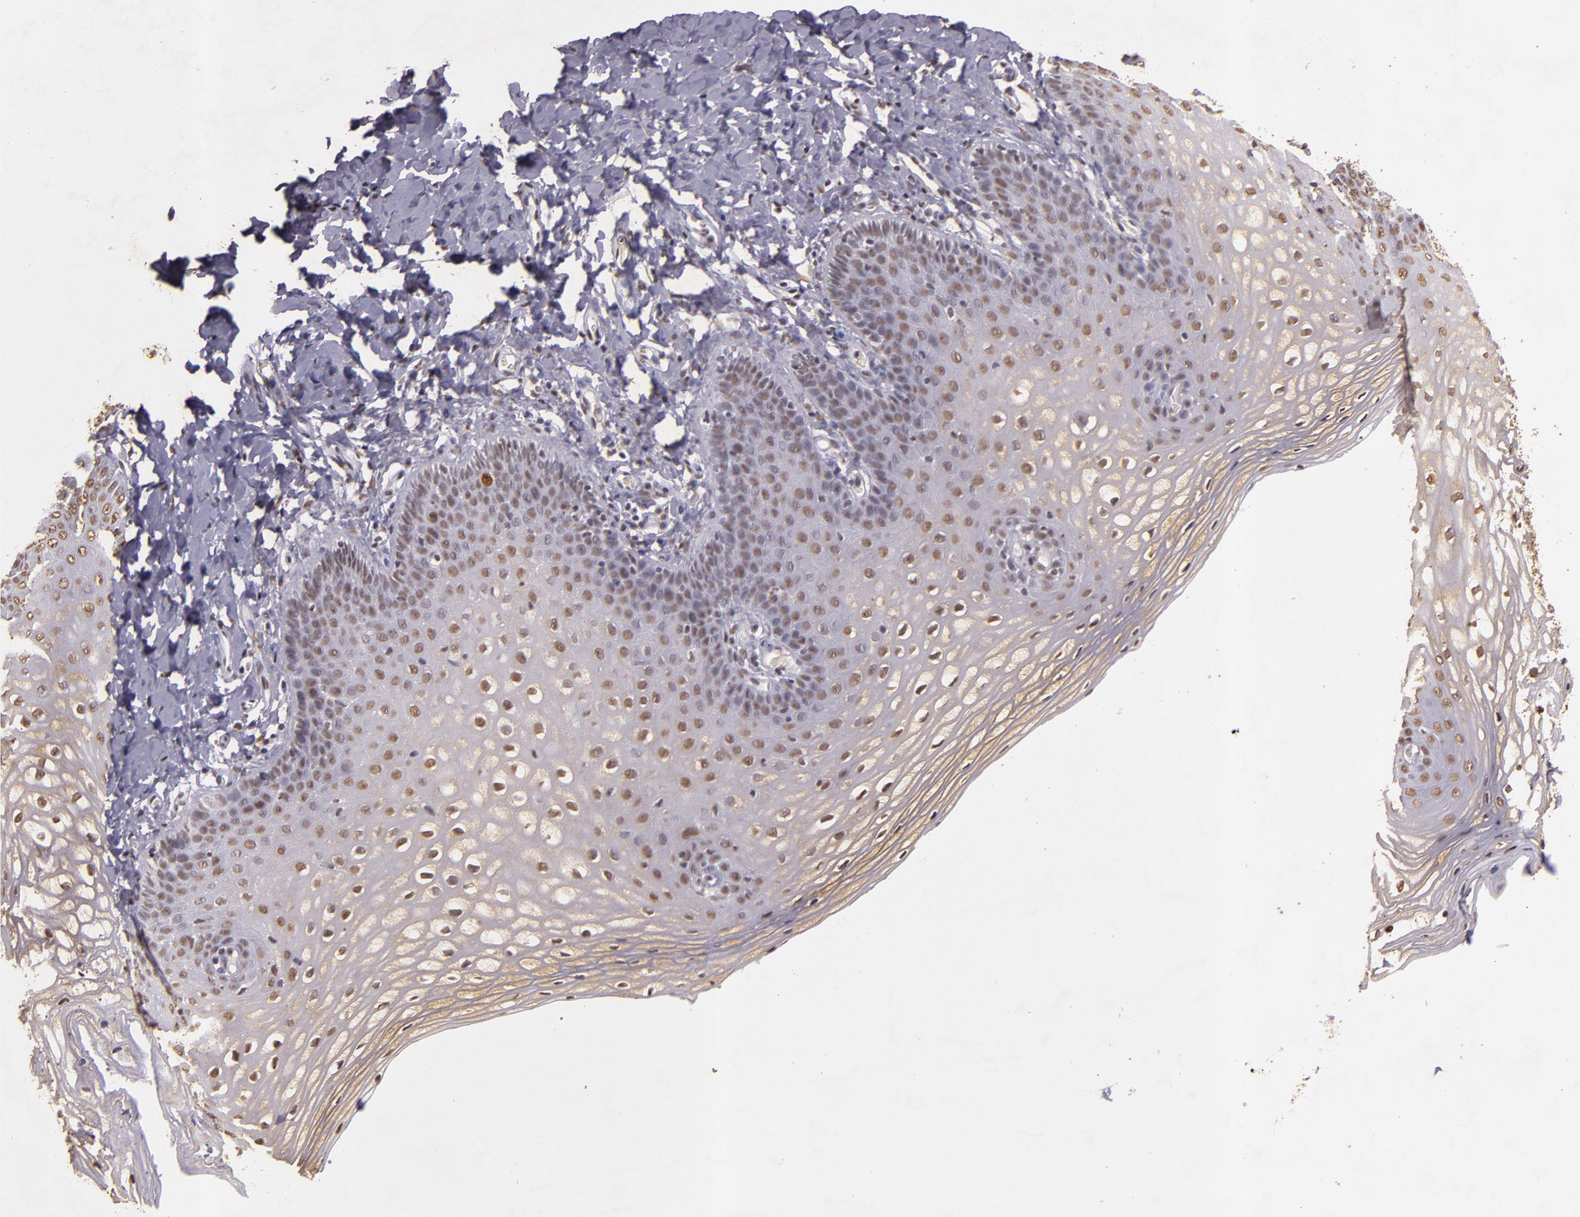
{"staining": {"intensity": "moderate", "quantity": ">75%", "location": "nuclear"}, "tissue": "vagina", "cell_type": "Squamous epithelial cells", "image_type": "normal", "snomed": [{"axis": "morphology", "description": "Normal tissue, NOS"}, {"axis": "topography", "description": "Vagina"}], "caption": "Human vagina stained with a protein marker demonstrates moderate staining in squamous epithelial cells.", "gene": "CBX3", "patient": {"sex": "female", "age": 55}}